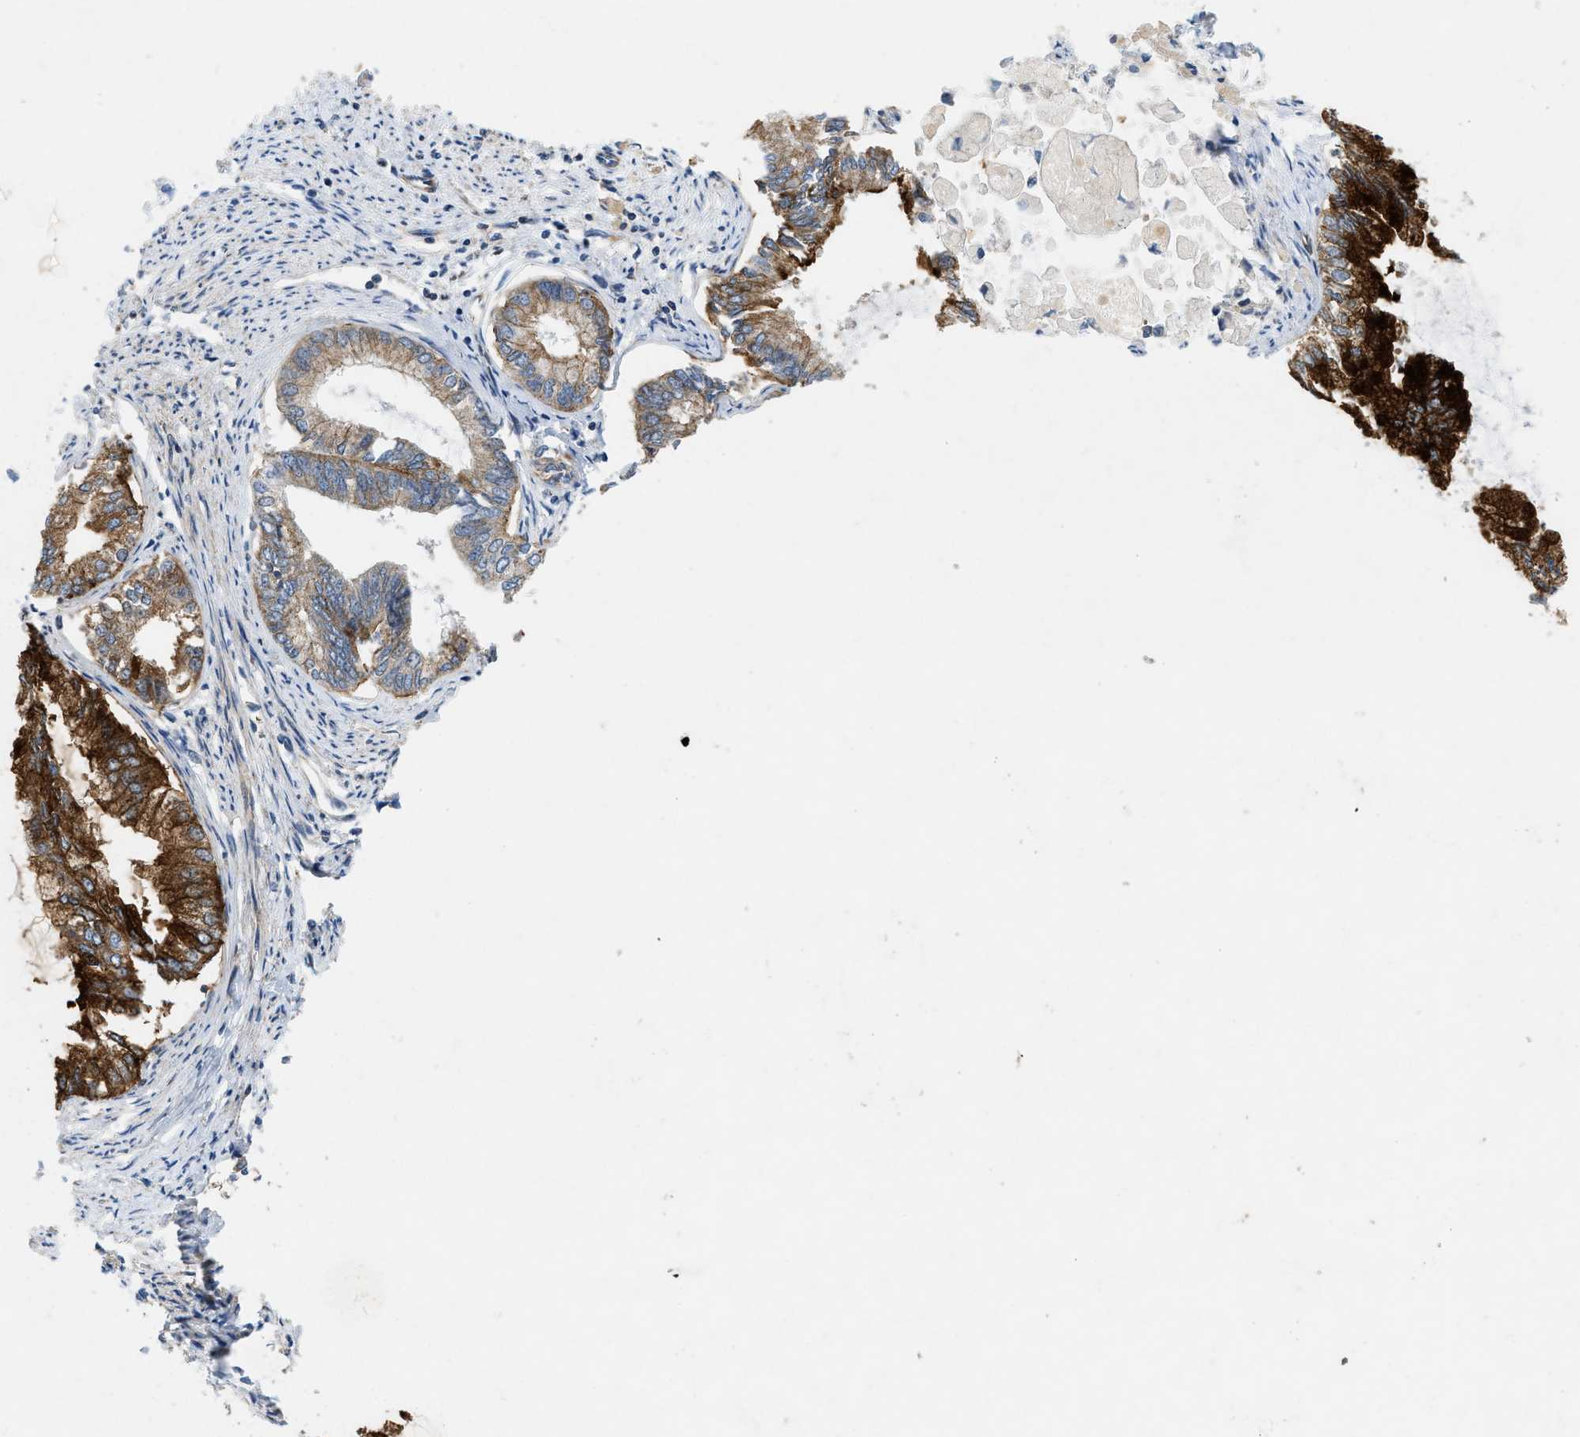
{"staining": {"intensity": "strong", "quantity": ">75%", "location": "cytoplasmic/membranous"}, "tissue": "endometrial cancer", "cell_type": "Tumor cells", "image_type": "cancer", "snomed": [{"axis": "morphology", "description": "Adenocarcinoma, NOS"}, {"axis": "topography", "description": "Endometrium"}], "caption": "About >75% of tumor cells in human adenocarcinoma (endometrial) display strong cytoplasmic/membranous protein expression as visualized by brown immunohistochemical staining.", "gene": "ZNF599", "patient": {"sex": "female", "age": 86}}